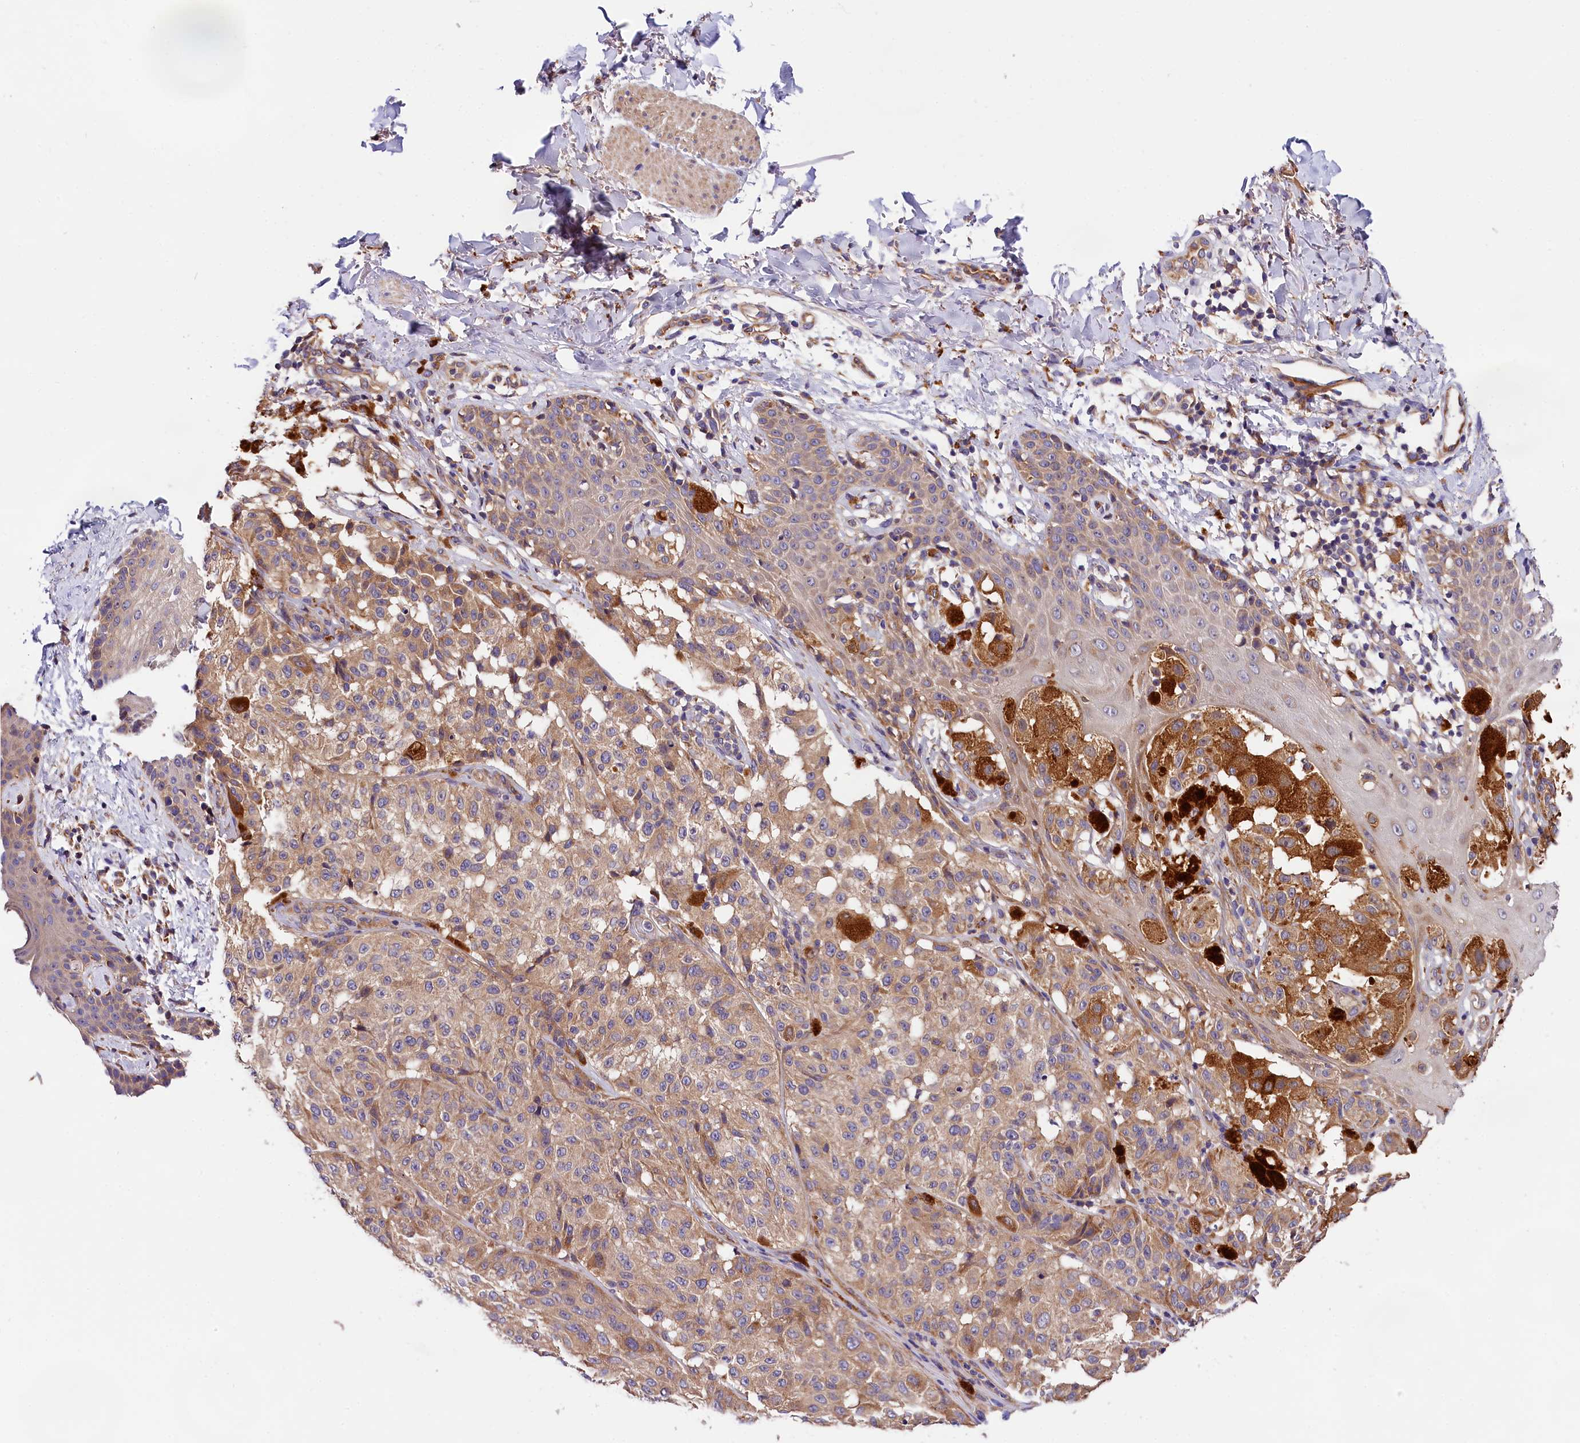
{"staining": {"intensity": "moderate", "quantity": "<25%", "location": "cytoplasmic/membranous"}, "tissue": "melanoma", "cell_type": "Tumor cells", "image_type": "cancer", "snomed": [{"axis": "morphology", "description": "Malignant melanoma, NOS"}, {"axis": "topography", "description": "Skin"}], "caption": "Tumor cells demonstrate low levels of moderate cytoplasmic/membranous expression in about <25% of cells in human melanoma.", "gene": "SPG11", "patient": {"sex": "female", "age": 46}}